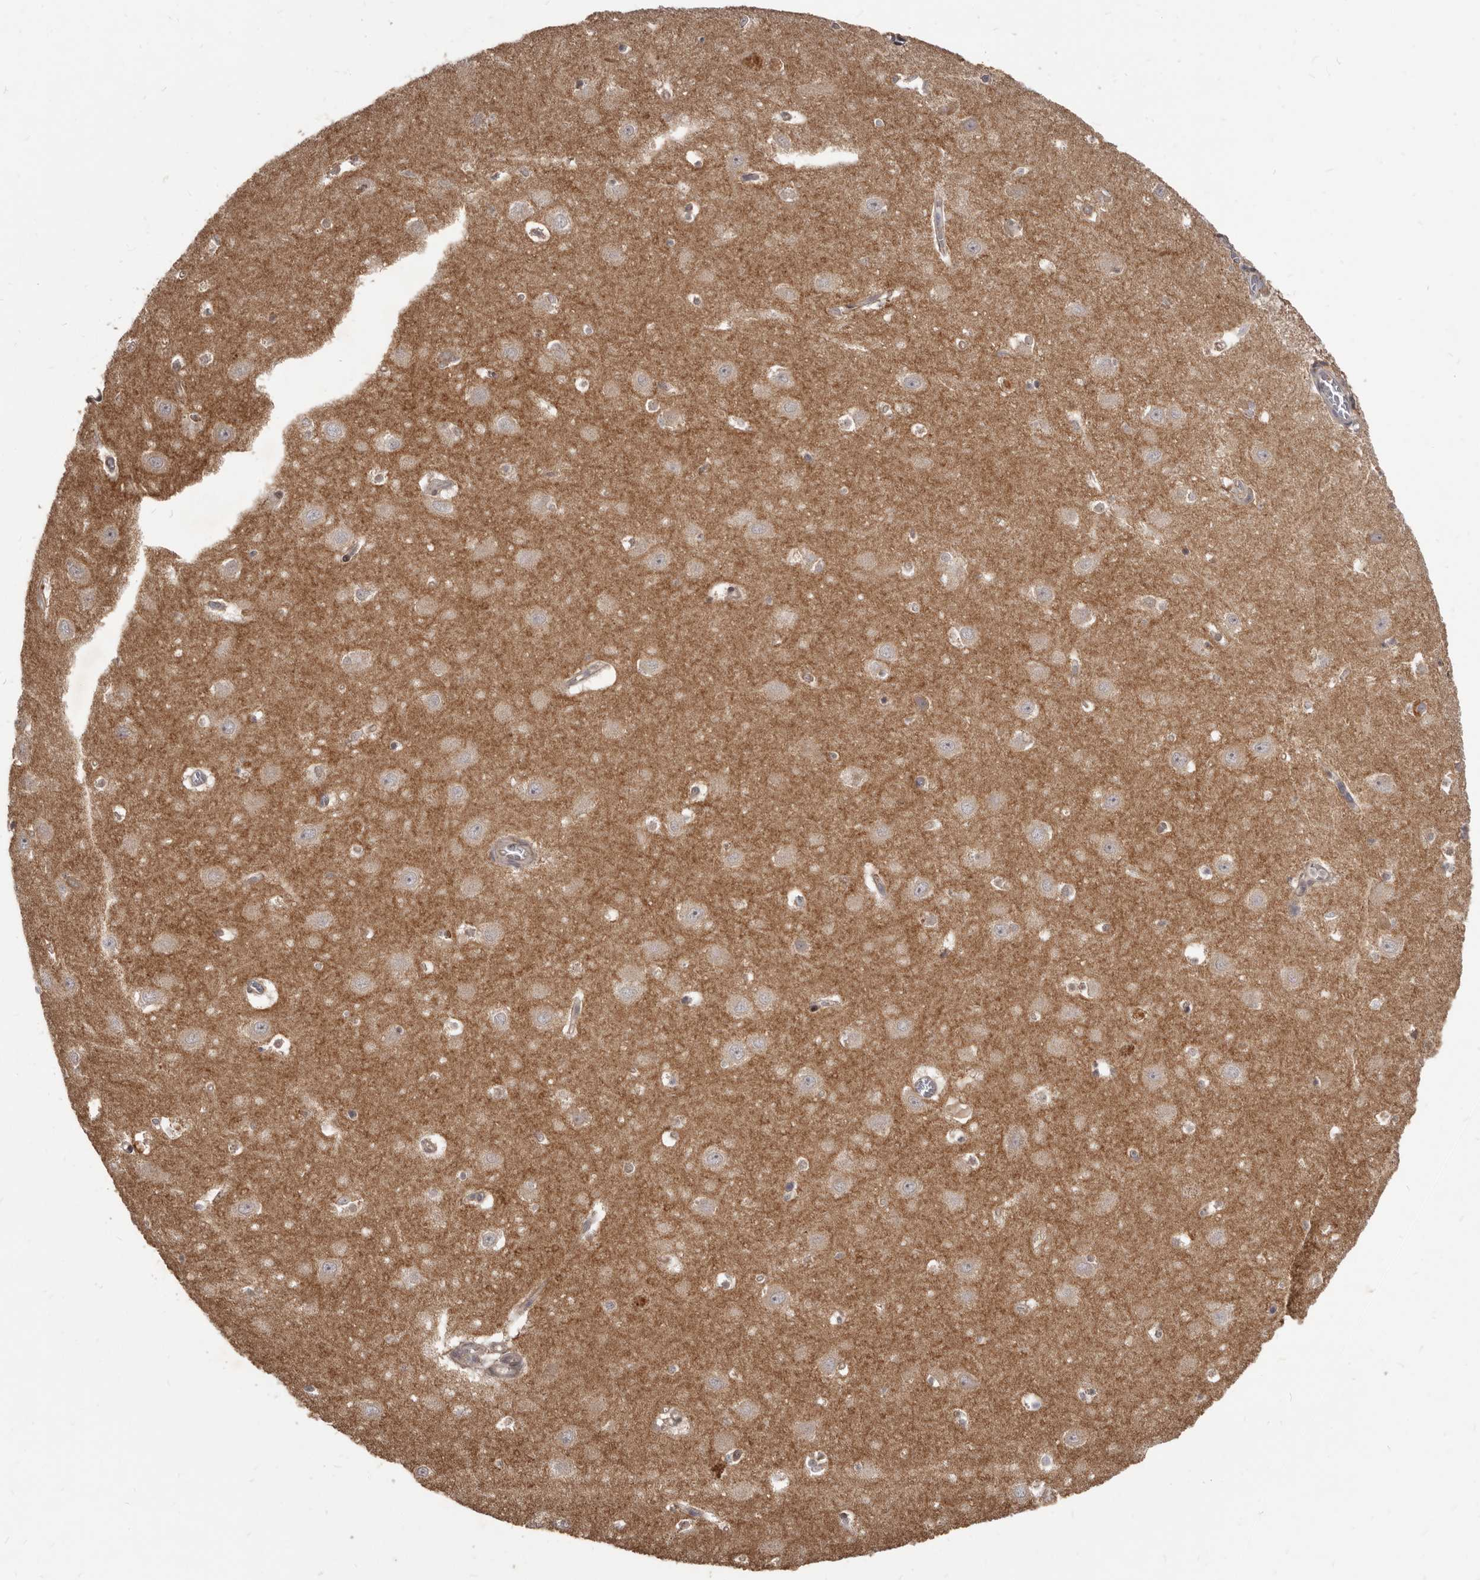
{"staining": {"intensity": "negative", "quantity": "none", "location": "none"}, "tissue": "hippocampus", "cell_type": "Glial cells", "image_type": "normal", "snomed": [{"axis": "morphology", "description": "Normal tissue, NOS"}, {"axis": "topography", "description": "Hippocampus"}], "caption": "Micrograph shows no significant protein staining in glial cells of normal hippocampus.", "gene": "GABPB2", "patient": {"sex": "female", "age": 64}}